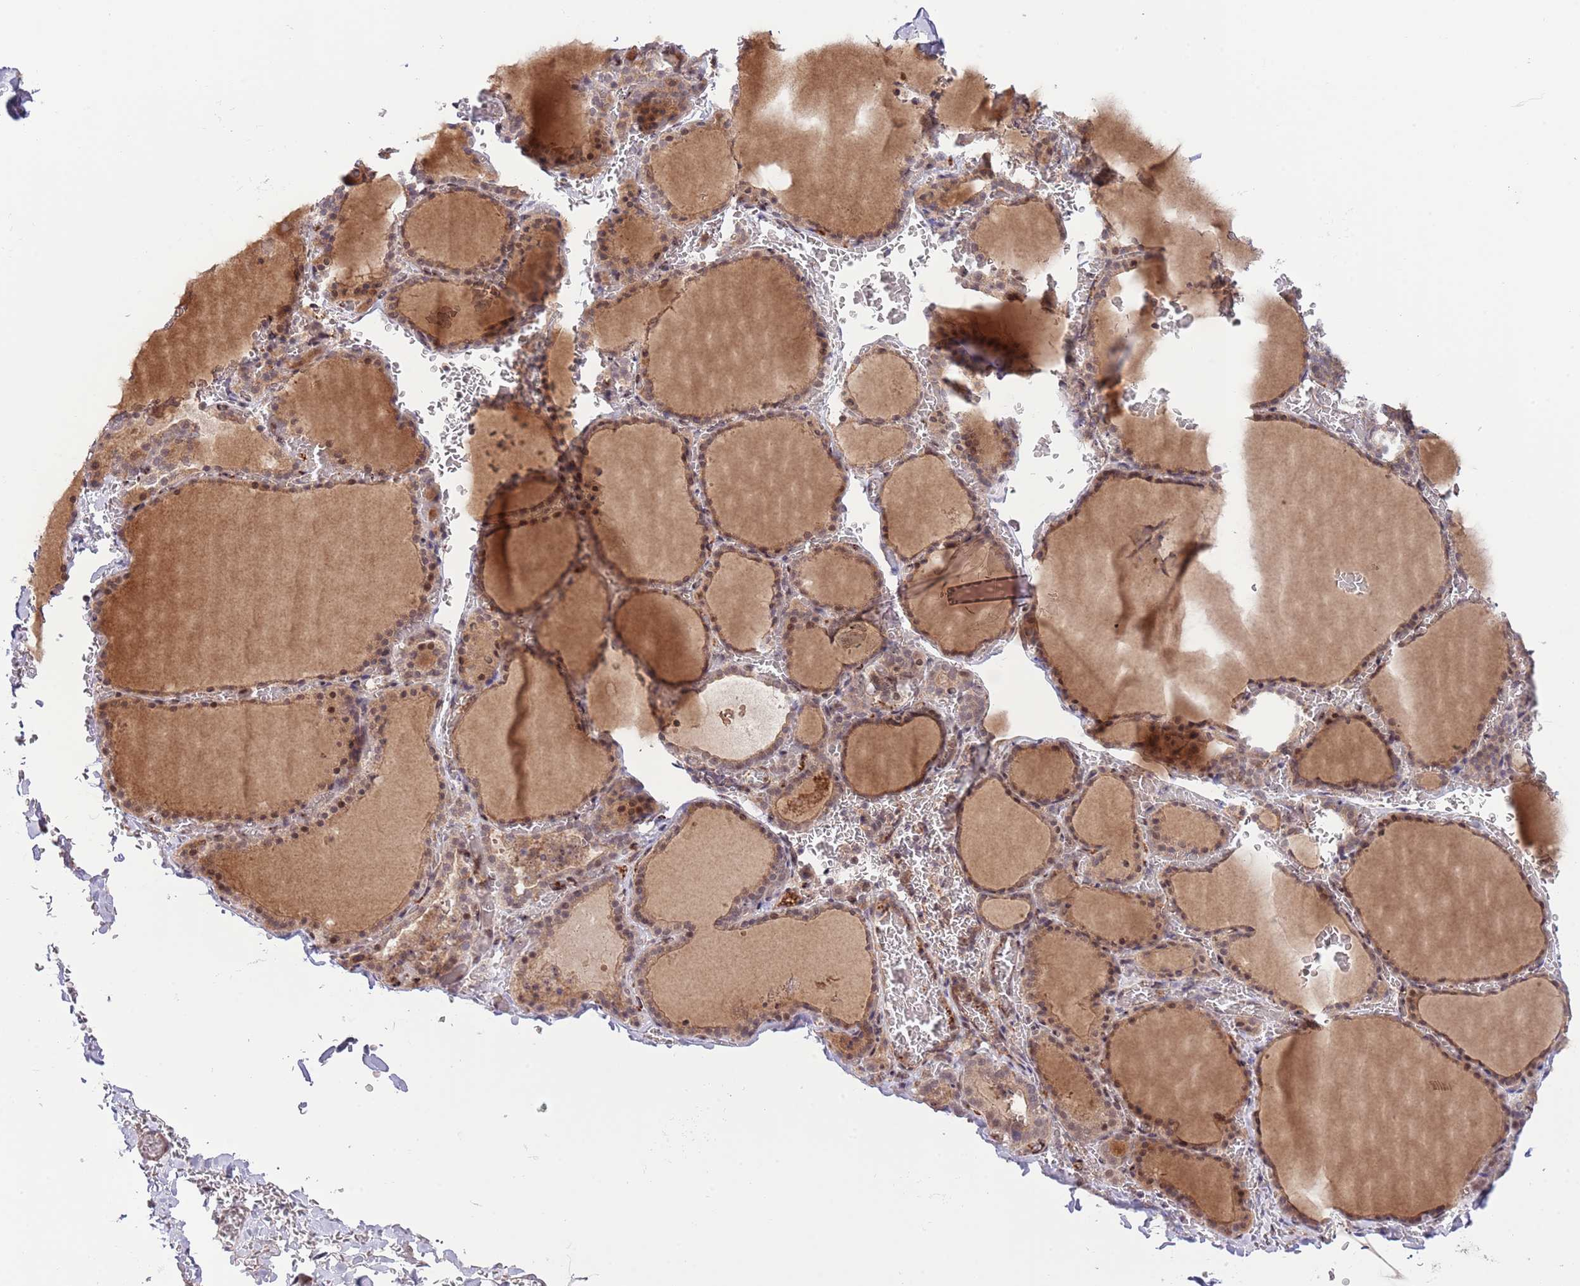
{"staining": {"intensity": "moderate", "quantity": "25%-75%", "location": "cytoplasmic/membranous,nuclear"}, "tissue": "thyroid gland", "cell_type": "Glandular cells", "image_type": "normal", "snomed": [{"axis": "morphology", "description": "Normal tissue, NOS"}, {"axis": "topography", "description": "Thyroid gland"}], "caption": "Protein staining demonstrates moderate cytoplasmic/membranous,nuclear positivity in approximately 25%-75% of glandular cells in benign thyroid gland. Ihc stains the protein in brown and the nuclei are stained blue.", "gene": "PRR16", "patient": {"sex": "female", "age": 39}}